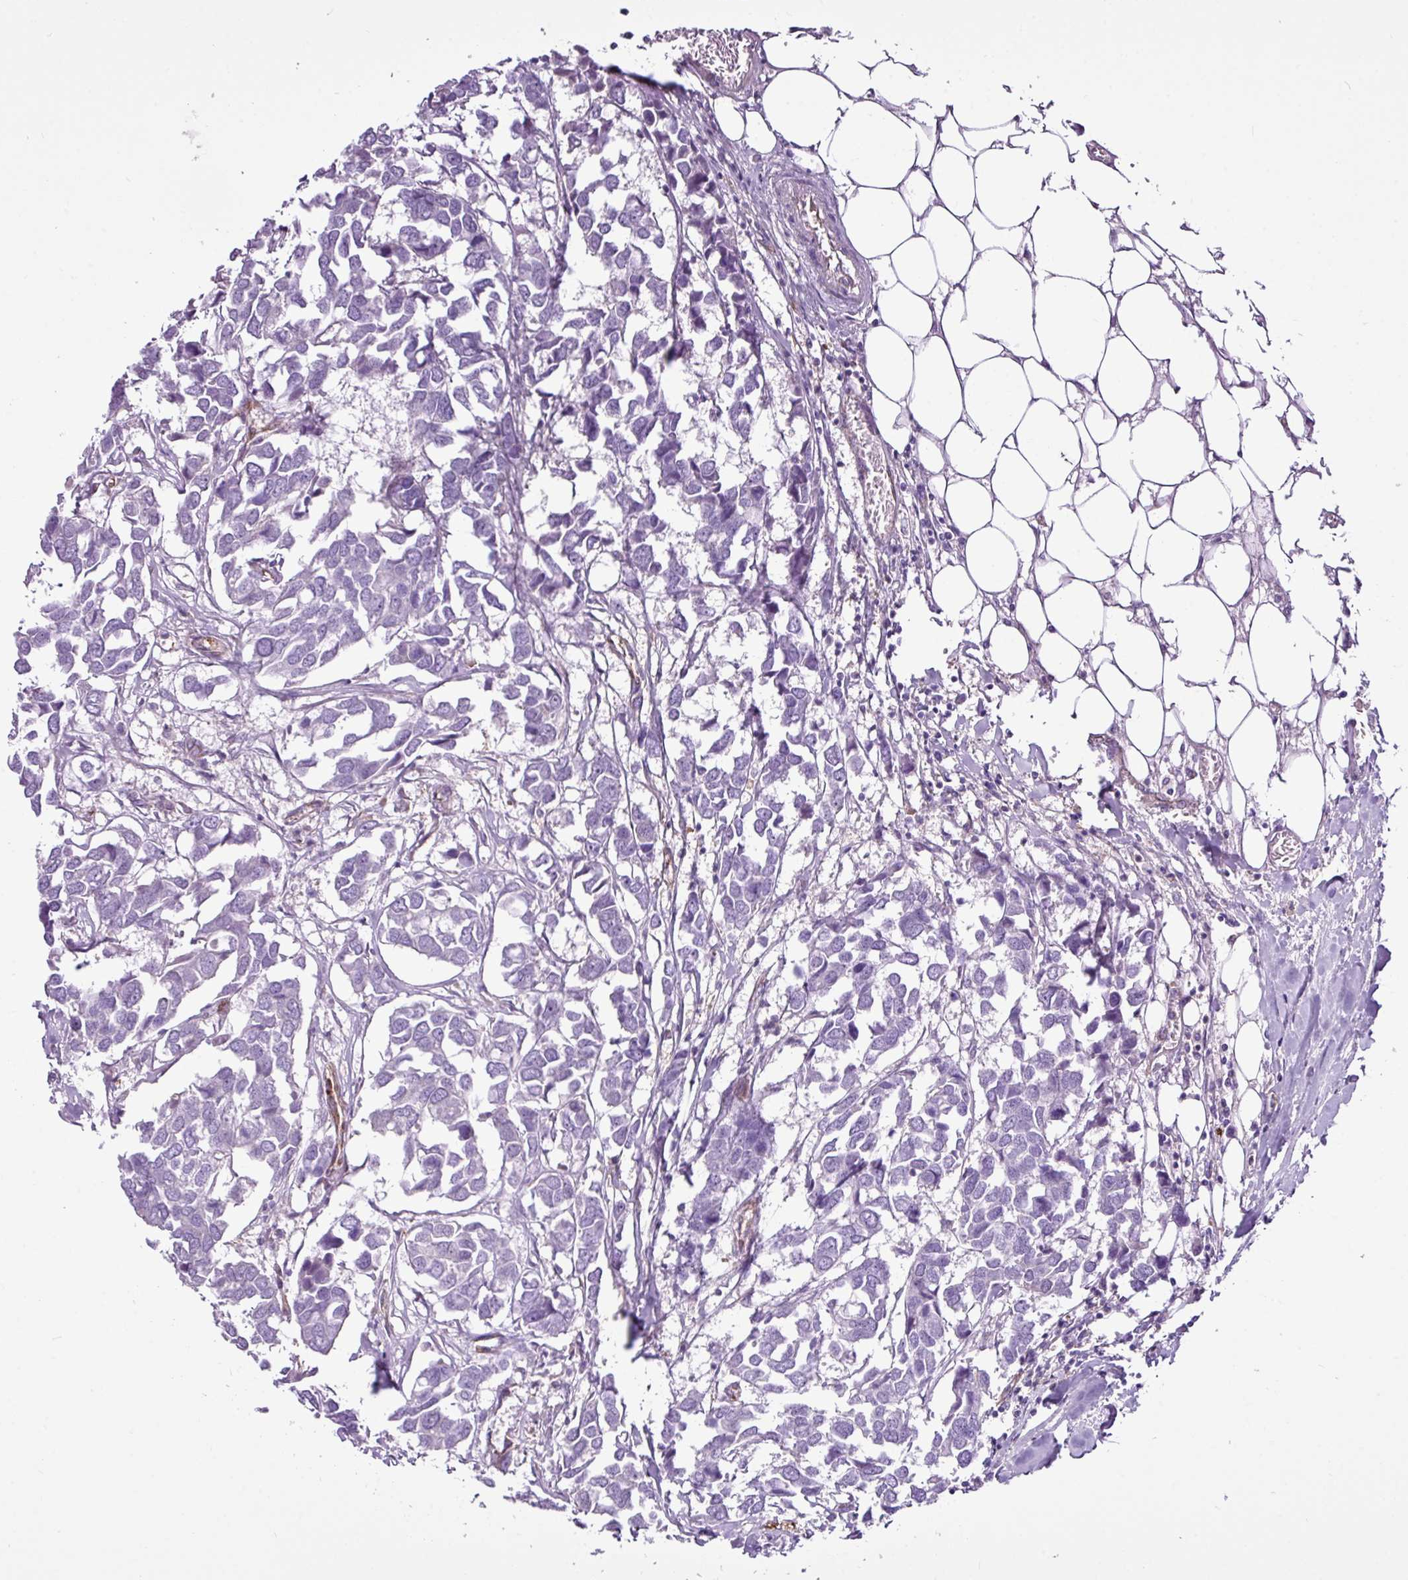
{"staining": {"intensity": "negative", "quantity": "none", "location": "none"}, "tissue": "breast cancer", "cell_type": "Tumor cells", "image_type": "cancer", "snomed": [{"axis": "morphology", "description": "Duct carcinoma"}, {"axis": "topography", "description": "Breast"}], "caption": "Immunohistochemical staining of human invasive ductal carcinoma (breast) shows no significant staining in tumor cells.", "gene": "EME2", "patient": {"sex": "female", "age": 83}}